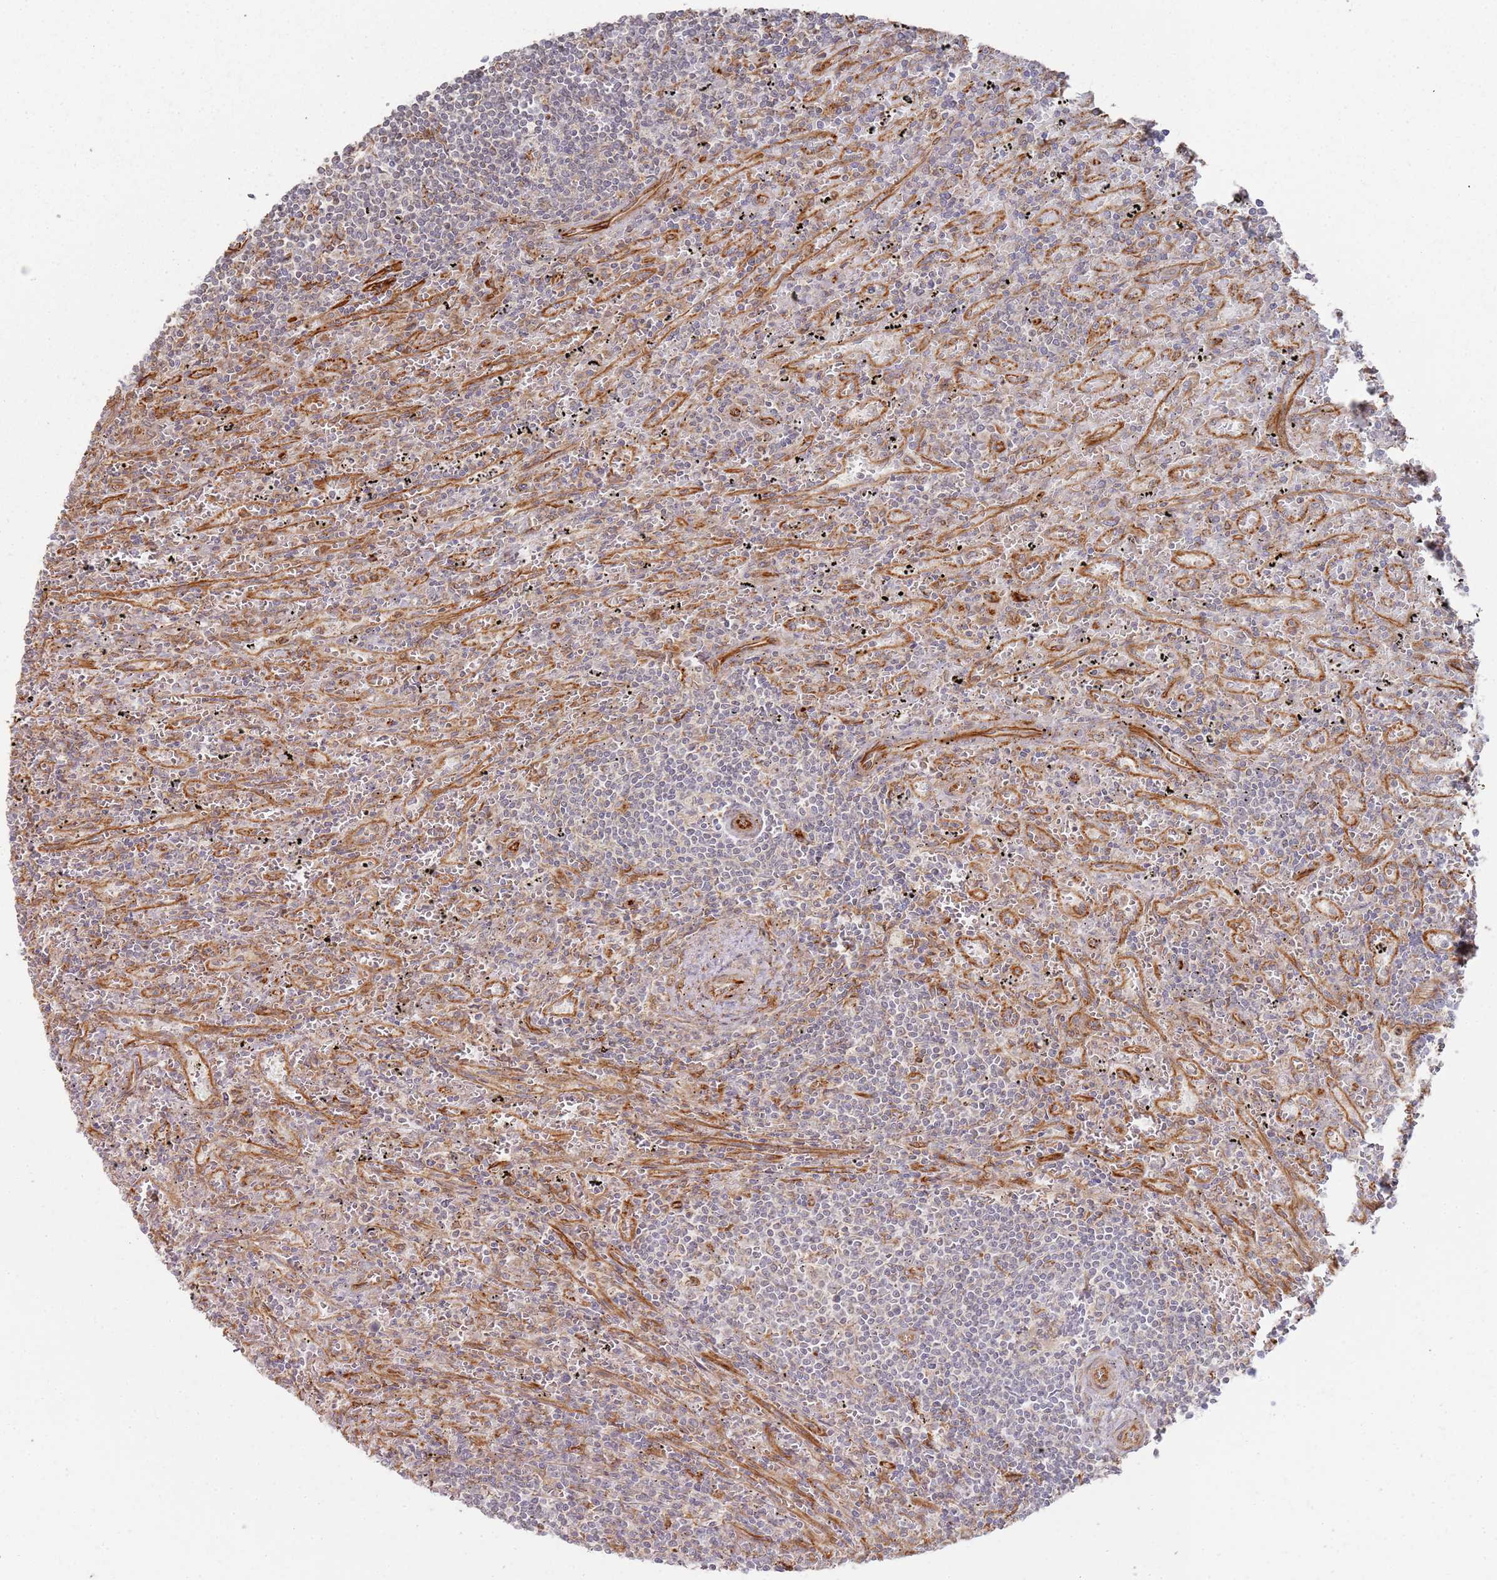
{"staining": {"intensity": "negative", "quantity": "none", "location": "none"}, "tissue": "lymphoma", "cell_type": "Tumor cells", "image_type": "cancer", "snomed": [{"axis": "morphology", "description": "Malignant lymphoma, non-Hodgkin's type, Low grade"}, {"axis": "topography", "description": "Spleen"}], "caption": "A high-resolution histopathology image shows immunohistochemistry staining of lymphoma, which demonstrates no significant expression in tumor cells. The staining is performed using DAB (3,3'-diaminobenzidine) brown chromogen with nuclei counter-stained in using hematoxylin.", "gene": "PHF21A", "patient": {"sex": "male", "age": 76}}